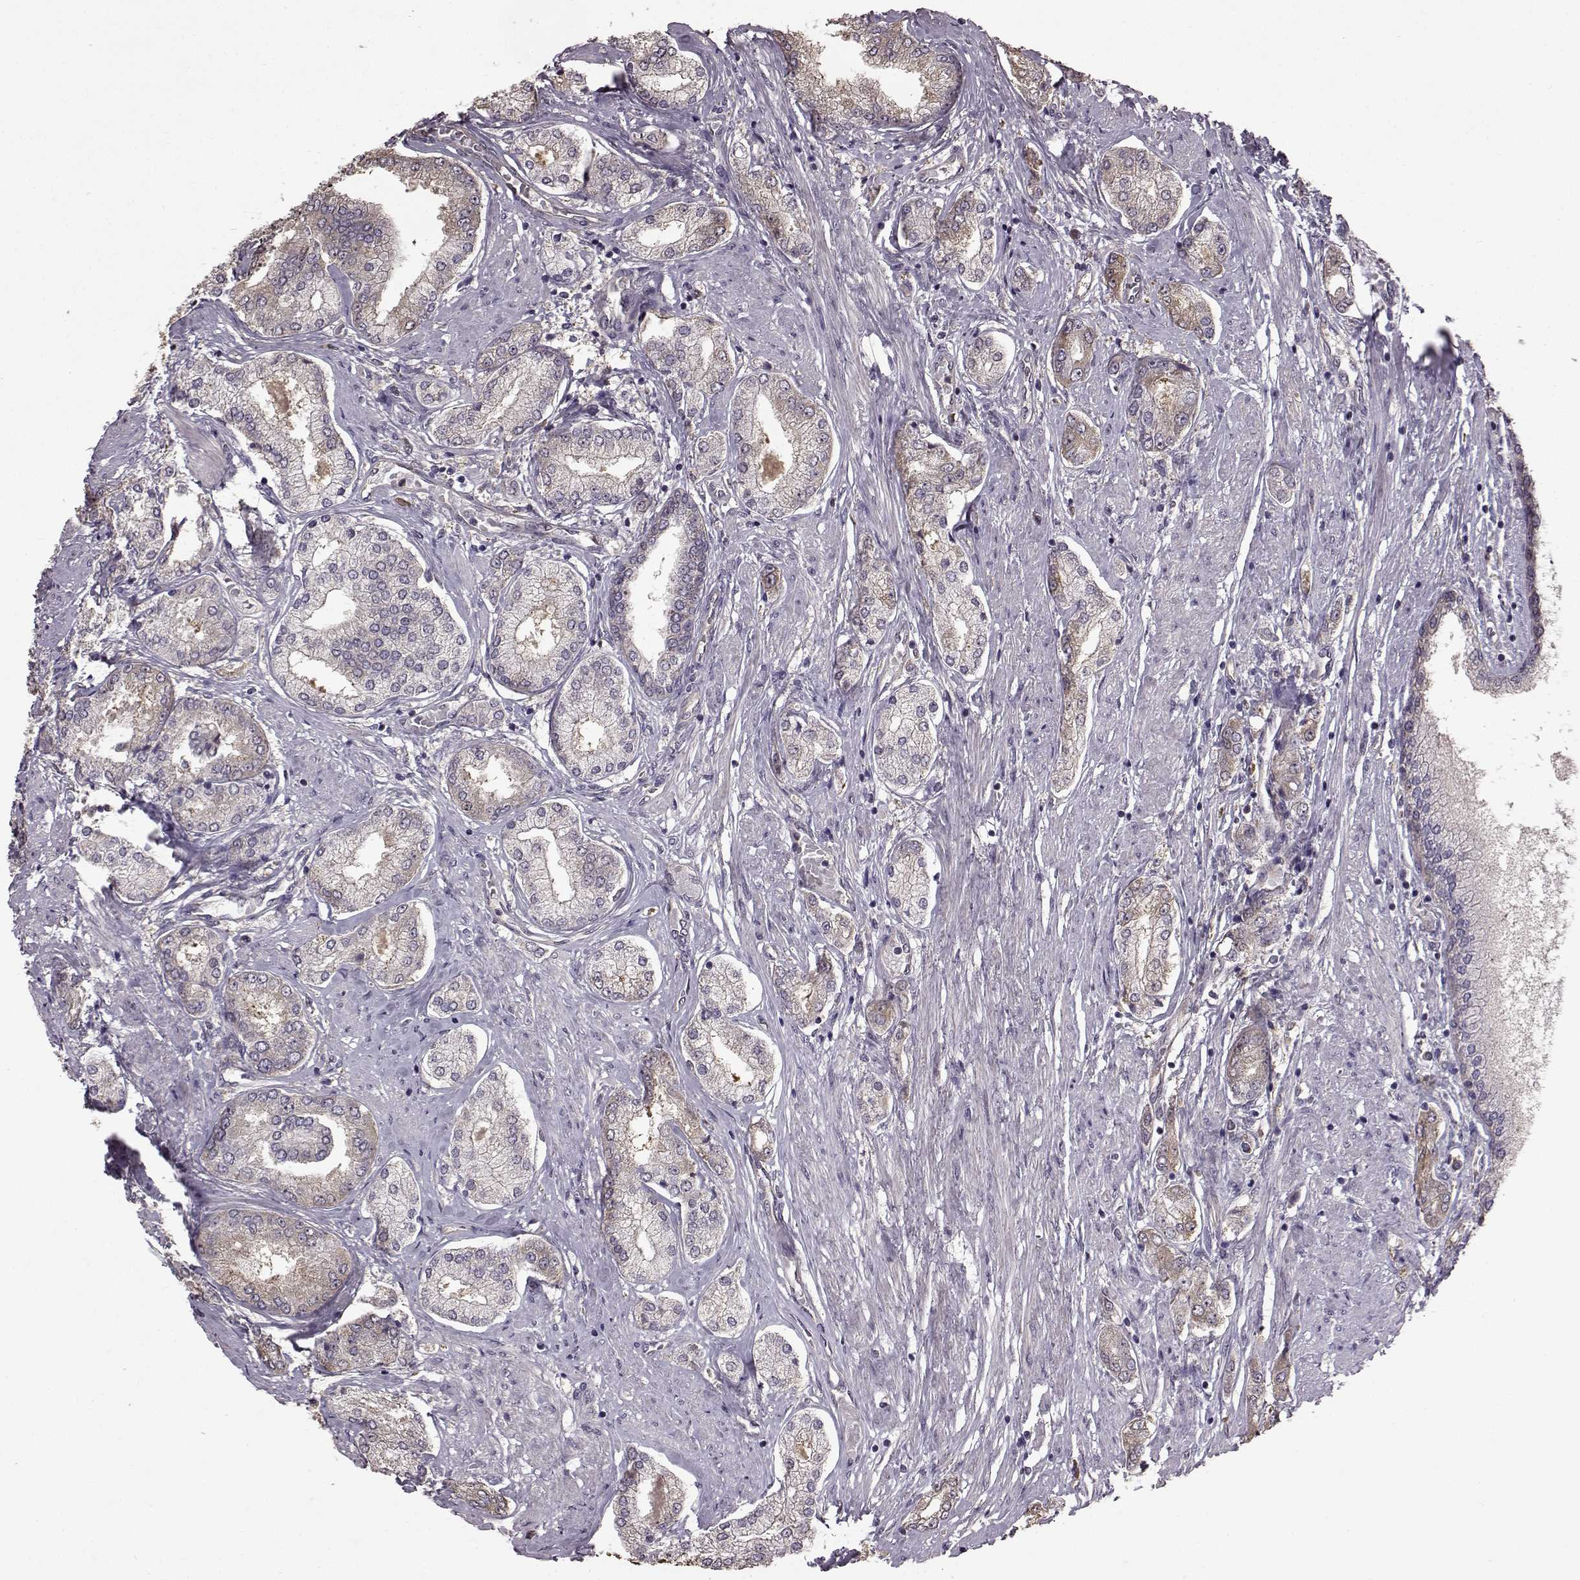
{"staining": {"intensity": "weak", "quantity": "<25%", "location": "cytoplasmic/membranous"}, "tissue": "prostate cancer", "cell_type": "Tumor cells", "image_type": "cancer", "snomed": [{"axis": "morphology", "description": "Adenocarcinoma, NOS"}, {"axis": "topography", "description": "Prostate"}], "caption": "Tumor cells show no significant protein expression in adenocarcinoma (prostate). (Brightfield microscopy of DAB IHC at high magnification).", "gene": "NME1-NME2", "patient": {"sex": "male", "age": 63}}